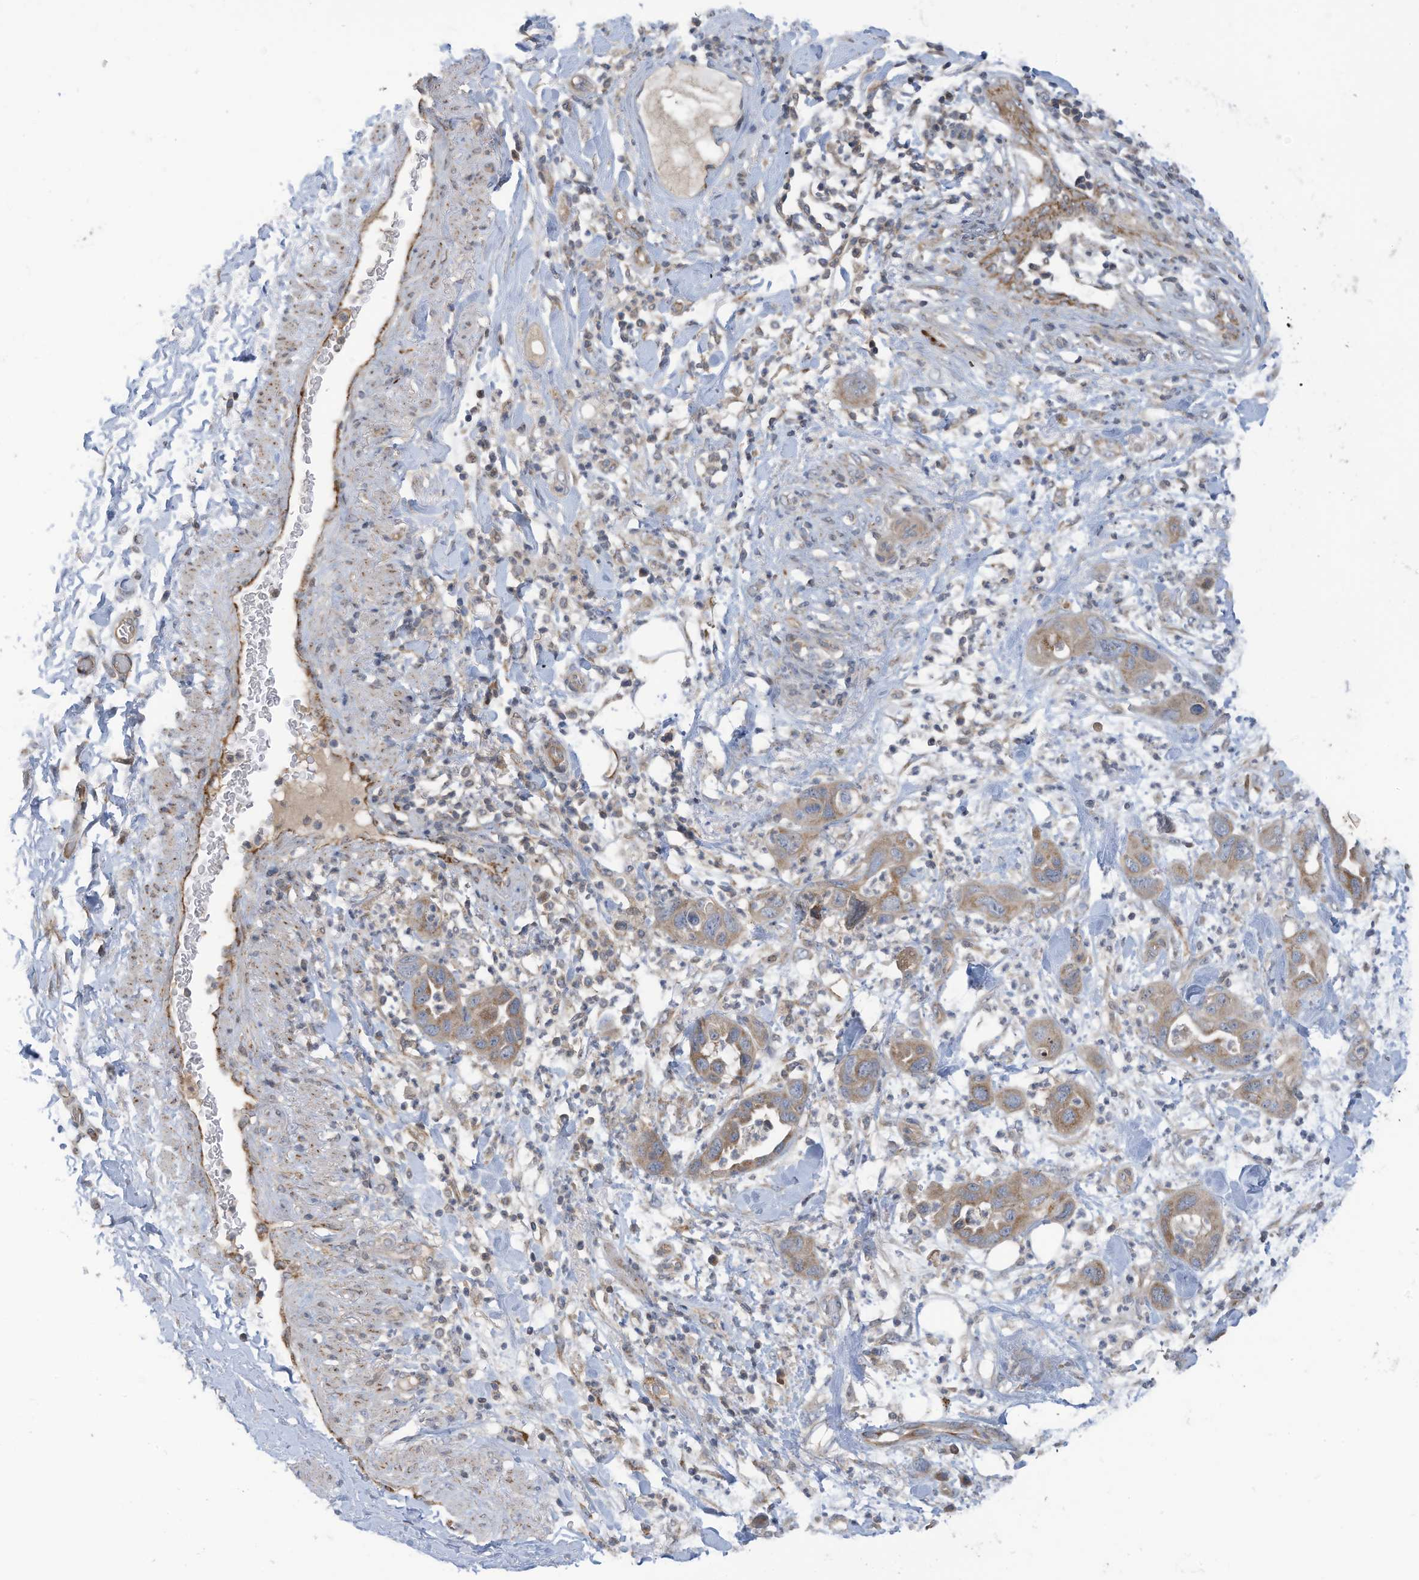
{"staining": {"intensity": "moderate", "quantity": ">75%", "location": "cytoplasmic/membranous"}, "tissue": "pancreatic cancer", "cell_type": "Tumor cells", "image_type": "cancer", "snomed": [{"axis": "morphology", "description": "Adenocarcinoma, NOS"}, {"axis": "topography", "description": "Pancreas"}], "caption": "Immunohistochemistry (IHC) histopathology image of neoplastic tissue: human adenocarcinoma (pancreatic) stained using IHC shows medium levels of moderate protein expression localized specifically in the cytoplasmic/membranous of tumor cells, appearing as a cytoplasmic/membranous brown color.", "gene": "SCGB1D2", "patient": {"sex": "female", "age": 71}}